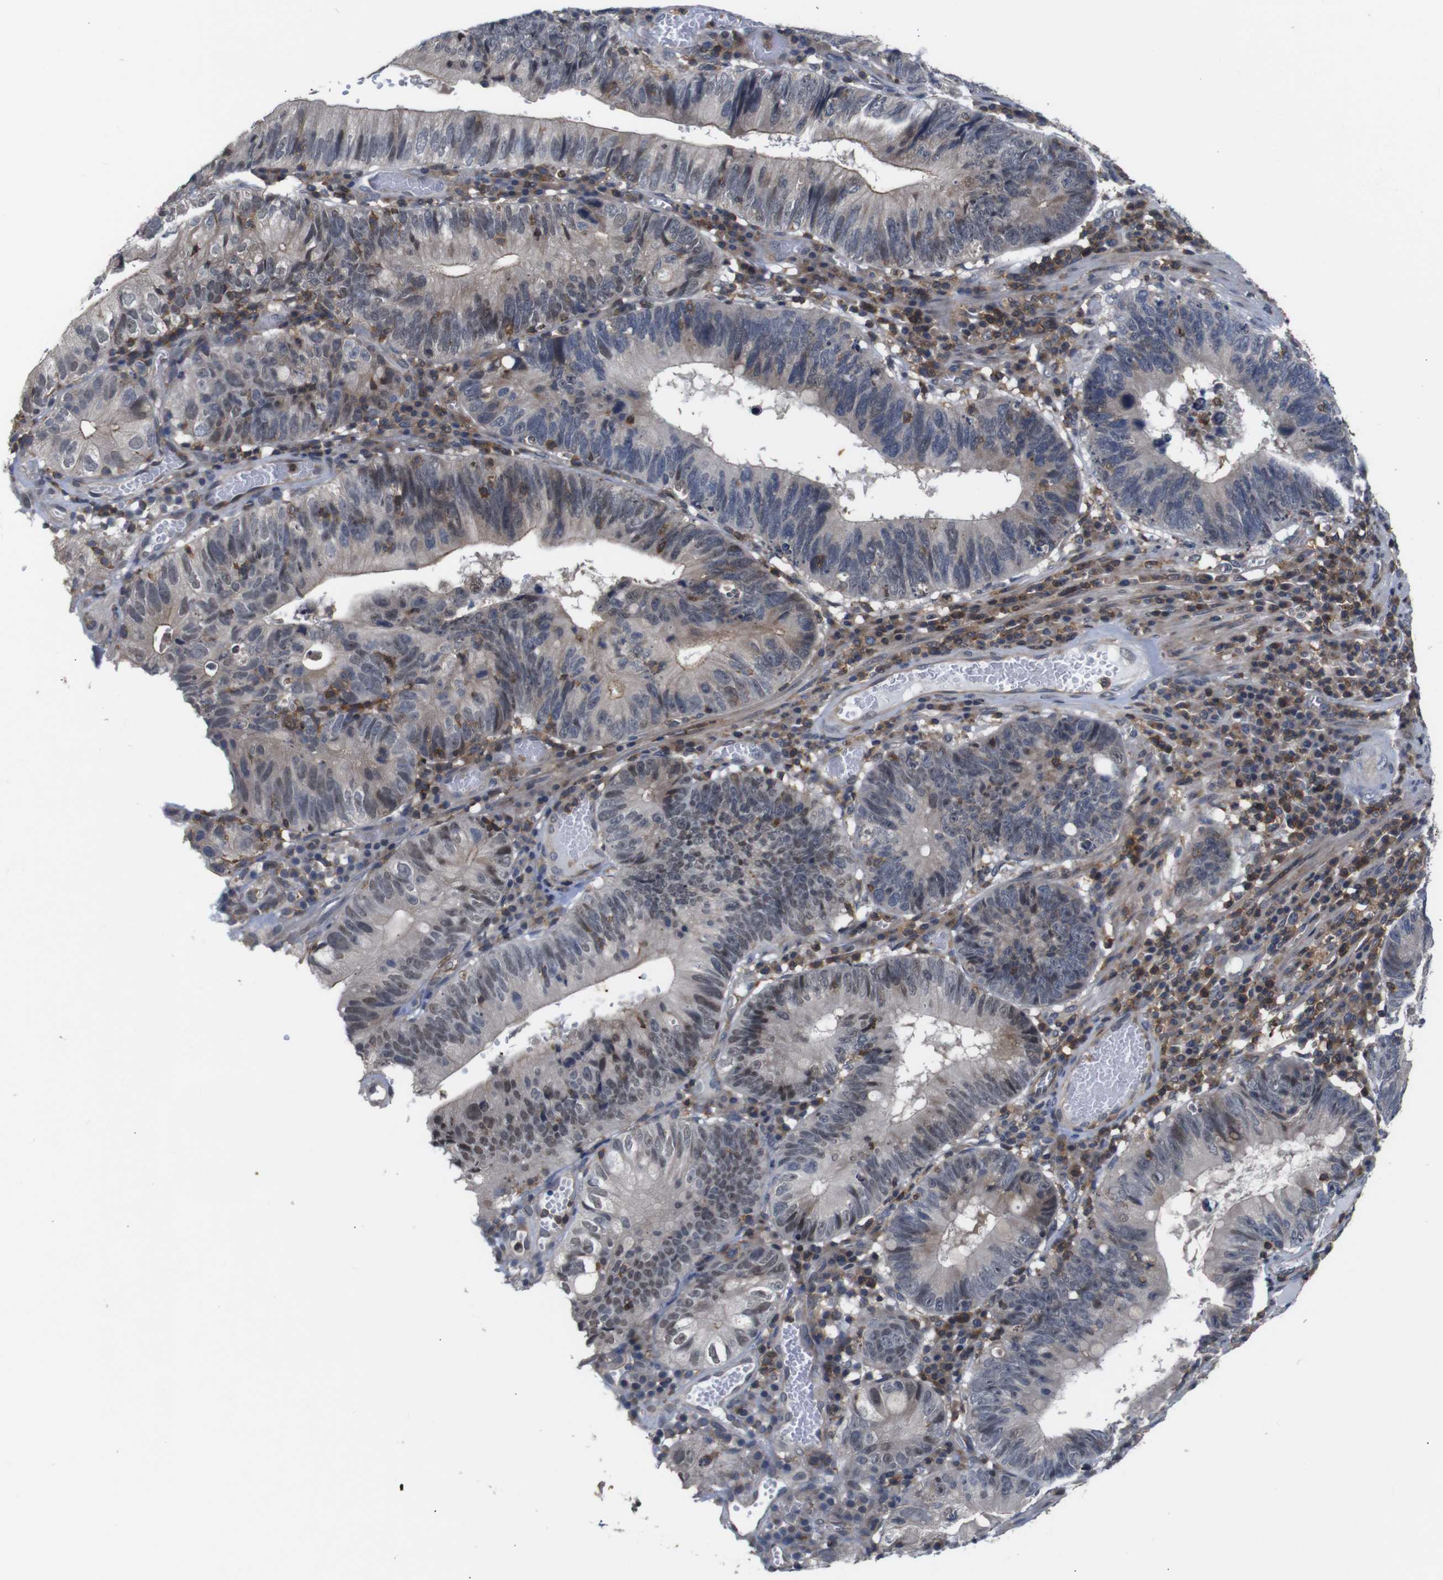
{"staining": {"intensity": "weak", "quantity": "<25%", "location": "nuclear"}, "tissue": "stomach cancer", "cell_type": "Tumor cells", "image_type": "cancer", "snomed": [{"axis": "morphology", "description": "Adenocarcinoma, NOS"}, {"axis": "topography", "description": "Stomach"}], "caption": "Stomach cancer was stained to show a protein in brown. There is no significant positivity in tumor cells.", "gene": "BRWD3", "patient": {"sex": "male", "age": 59}}